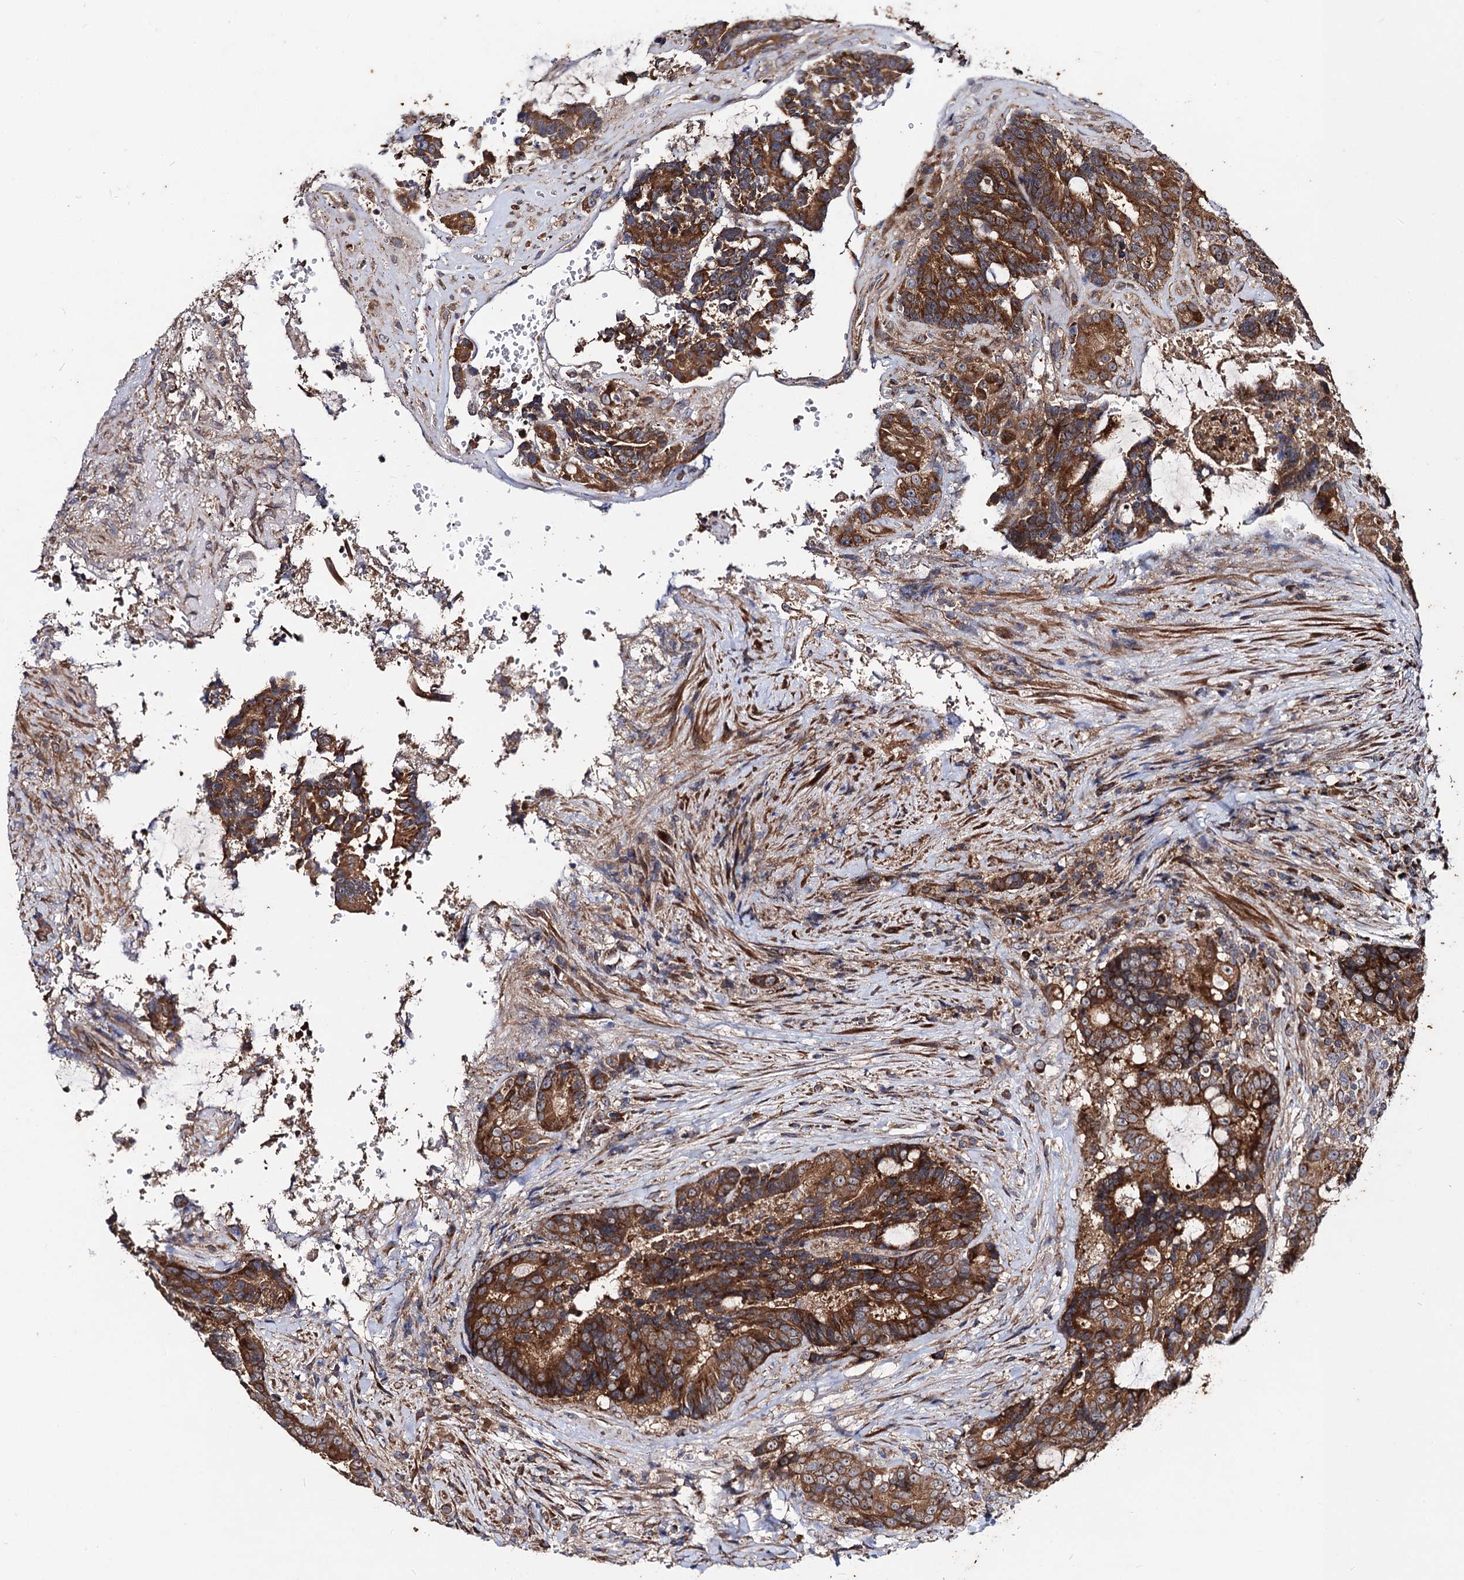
{"staining": {"intensity": "strong", "quantity": ">75%", "location": "cytoplasmic/membranous"}, "tissue": "colorectal cancer", "cell_type": "Tumor cells", "image_type": "cancer", "snomed": [{"axis": "morphology", "description": "Adenocarcinoma, NOS"}, {"axis": "topography", "description": "Rectum"}], "caption": "Immunohistochemical staining of adenocarcinoma (colorectal) reveals high levels of strong cytoplasmic/membranous protein staining in approximately >75% of tumor cells. The protein of interest is shown in brown color, while the nuclei are stained blue.", "gene": "DYDC1", "patient": {"sex": "male", "age": 69}}